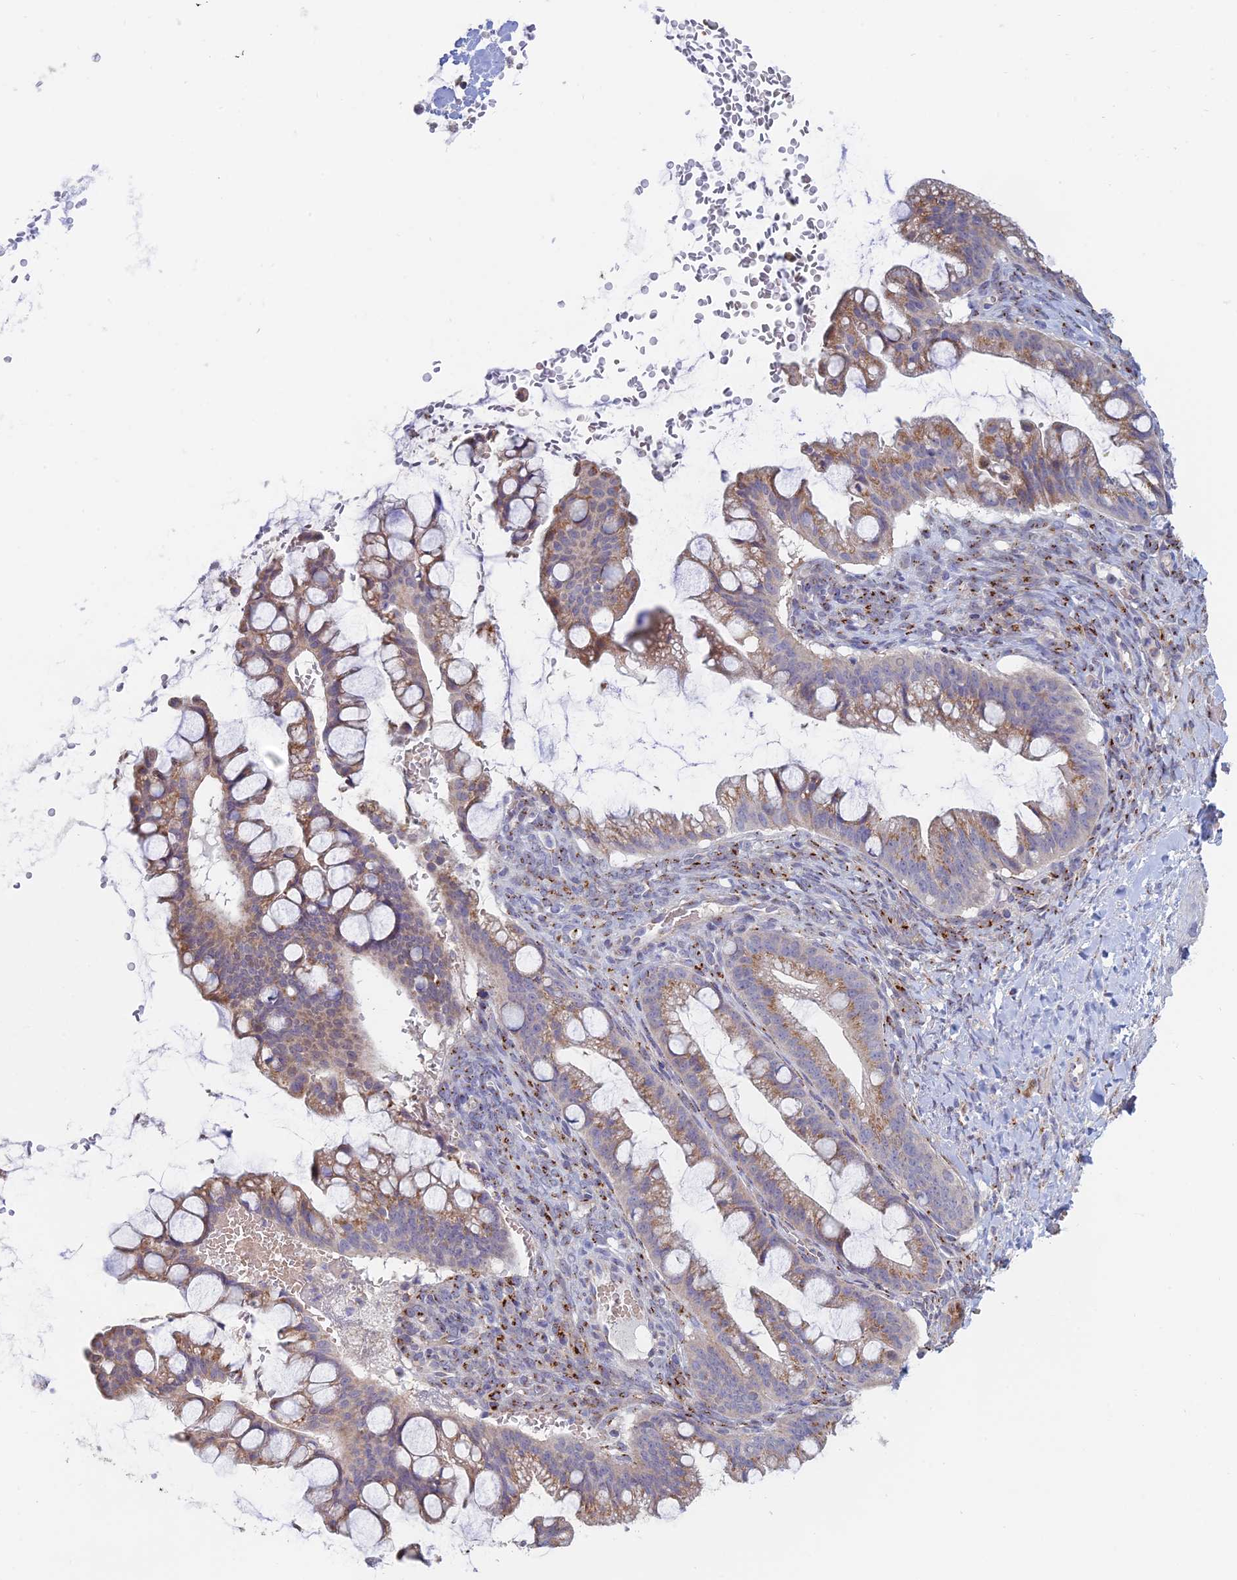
{"staining": {"intensity": "moderate", "quantity": ">75%", "location": "cytoplasmic/membranous"}, "tissue": "ovarian cancer", "cell_type": "Tumor cells", "image_type": "cancer", "snomed": [{"axis": "morphology", "description": "Cystadenocarcinoma, mucinous, NOS"}, {"axis": "topography", "description": "Ovary"}], "caption": "Protein positivity by IHC displays moderate cytoplasmic/membranous staining in approximately >75% of tumor cells in ovarian cancer. The staining was performed using DAB (3,3'-diaminobenzidine) to visualize the protein expression in brown, while the nuclei were stained in blue with hematoxylin (Magnification: 20x).", "gene": "HS2ST1", "patient": {"sex": "female", "age": 73}}